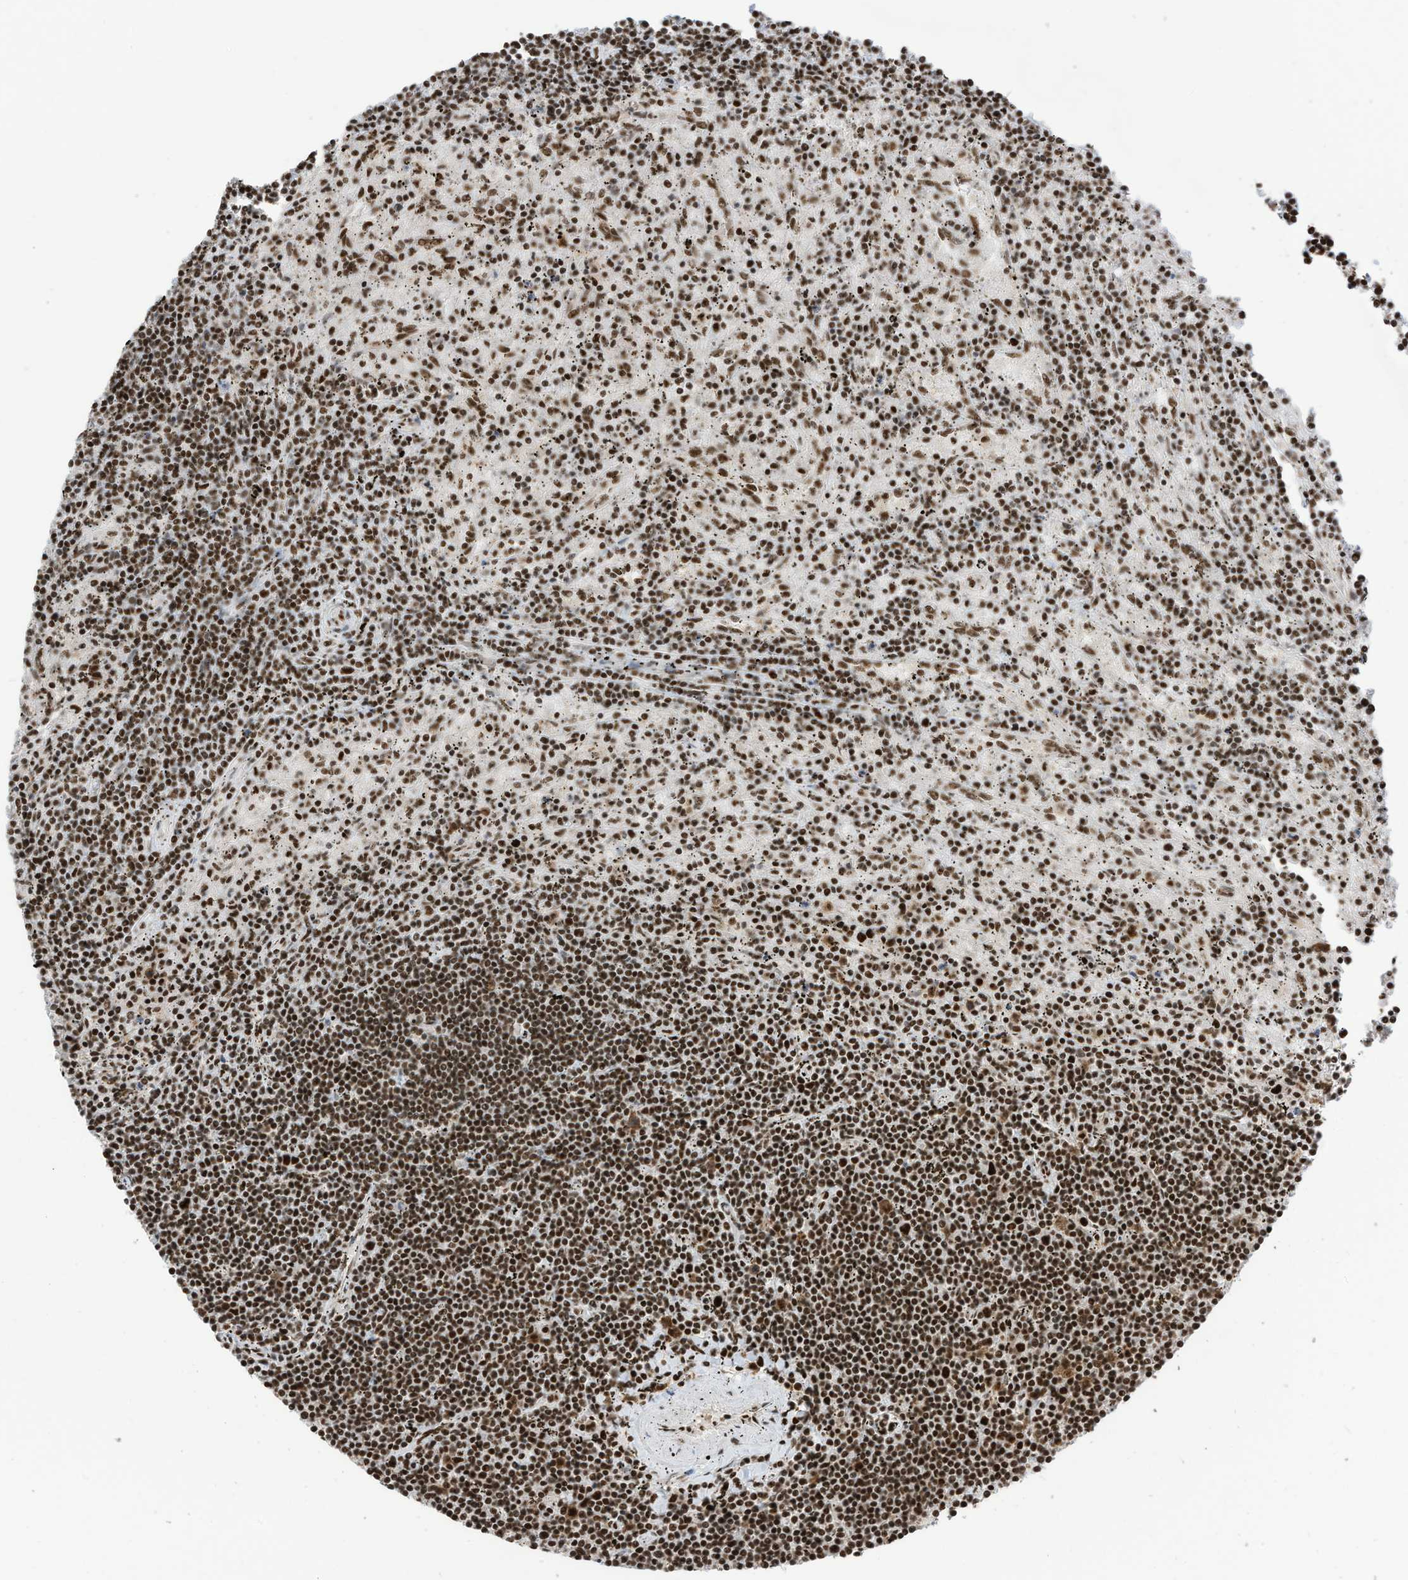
{"staining": {"intensity": "moderate", "quantity": ">75%", "location": "nuclear"}, "tissue": "lymphoma", "cell_type": "Tumor cells", "image_type": "cancer", "snomed": [{"axis": "morphology", "description": "Malignant lymphoma, non-Hodgkin's type, Low grade"}, {"axis": "topography", "description": "Spleen"}], "caption": "Protein staining reveals moderate nuclear expression in approximately >75% of tumor cells in lymphoma. (DAB IHC, brown staining for protein, blue staining for nuclei).", "gene": "SF3A3", "patient": {"sex": "male", "age": 76}}